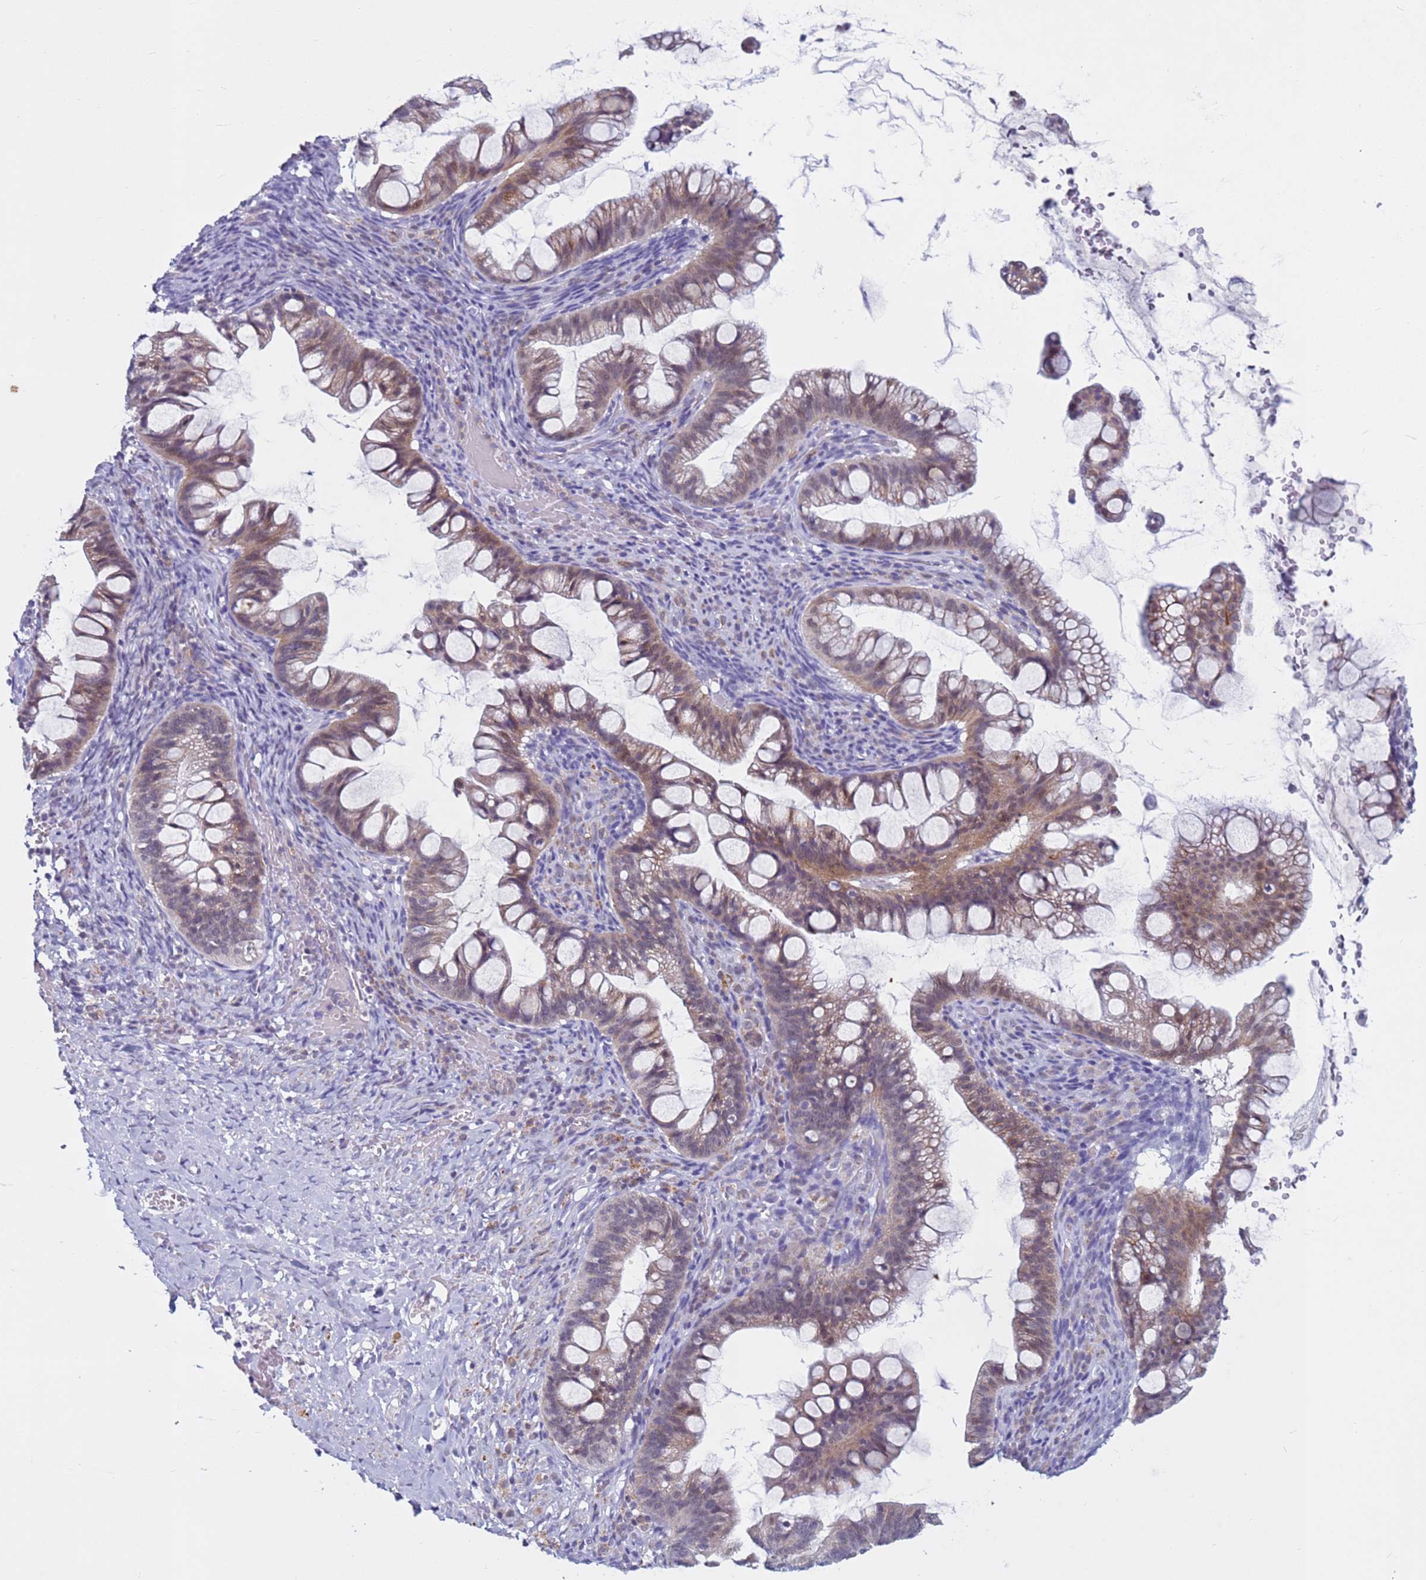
{"staining": {"intensity": "moderate", "quantity": "25%-75%", "location": "cytoplasmic/membranous"}, "tissue": "ovarian cancer", "cell_type": "Tumor cells", "image_type": "cancer", "snomed": [{"axis": "morphology", "description": "Cystadenocarcinoma, mucinous, NOS"}, {"axis": "topography", "description": "Ovary"}], "caption": "Ovarian cancer (mucinous cystadenocarcinoma) stained for a protein exhibits moderate cytoplasmic/membranous positivity in tumor cells.", "gene": "CDK2AP2", "patient": {"sex": "female", "age": 73}}